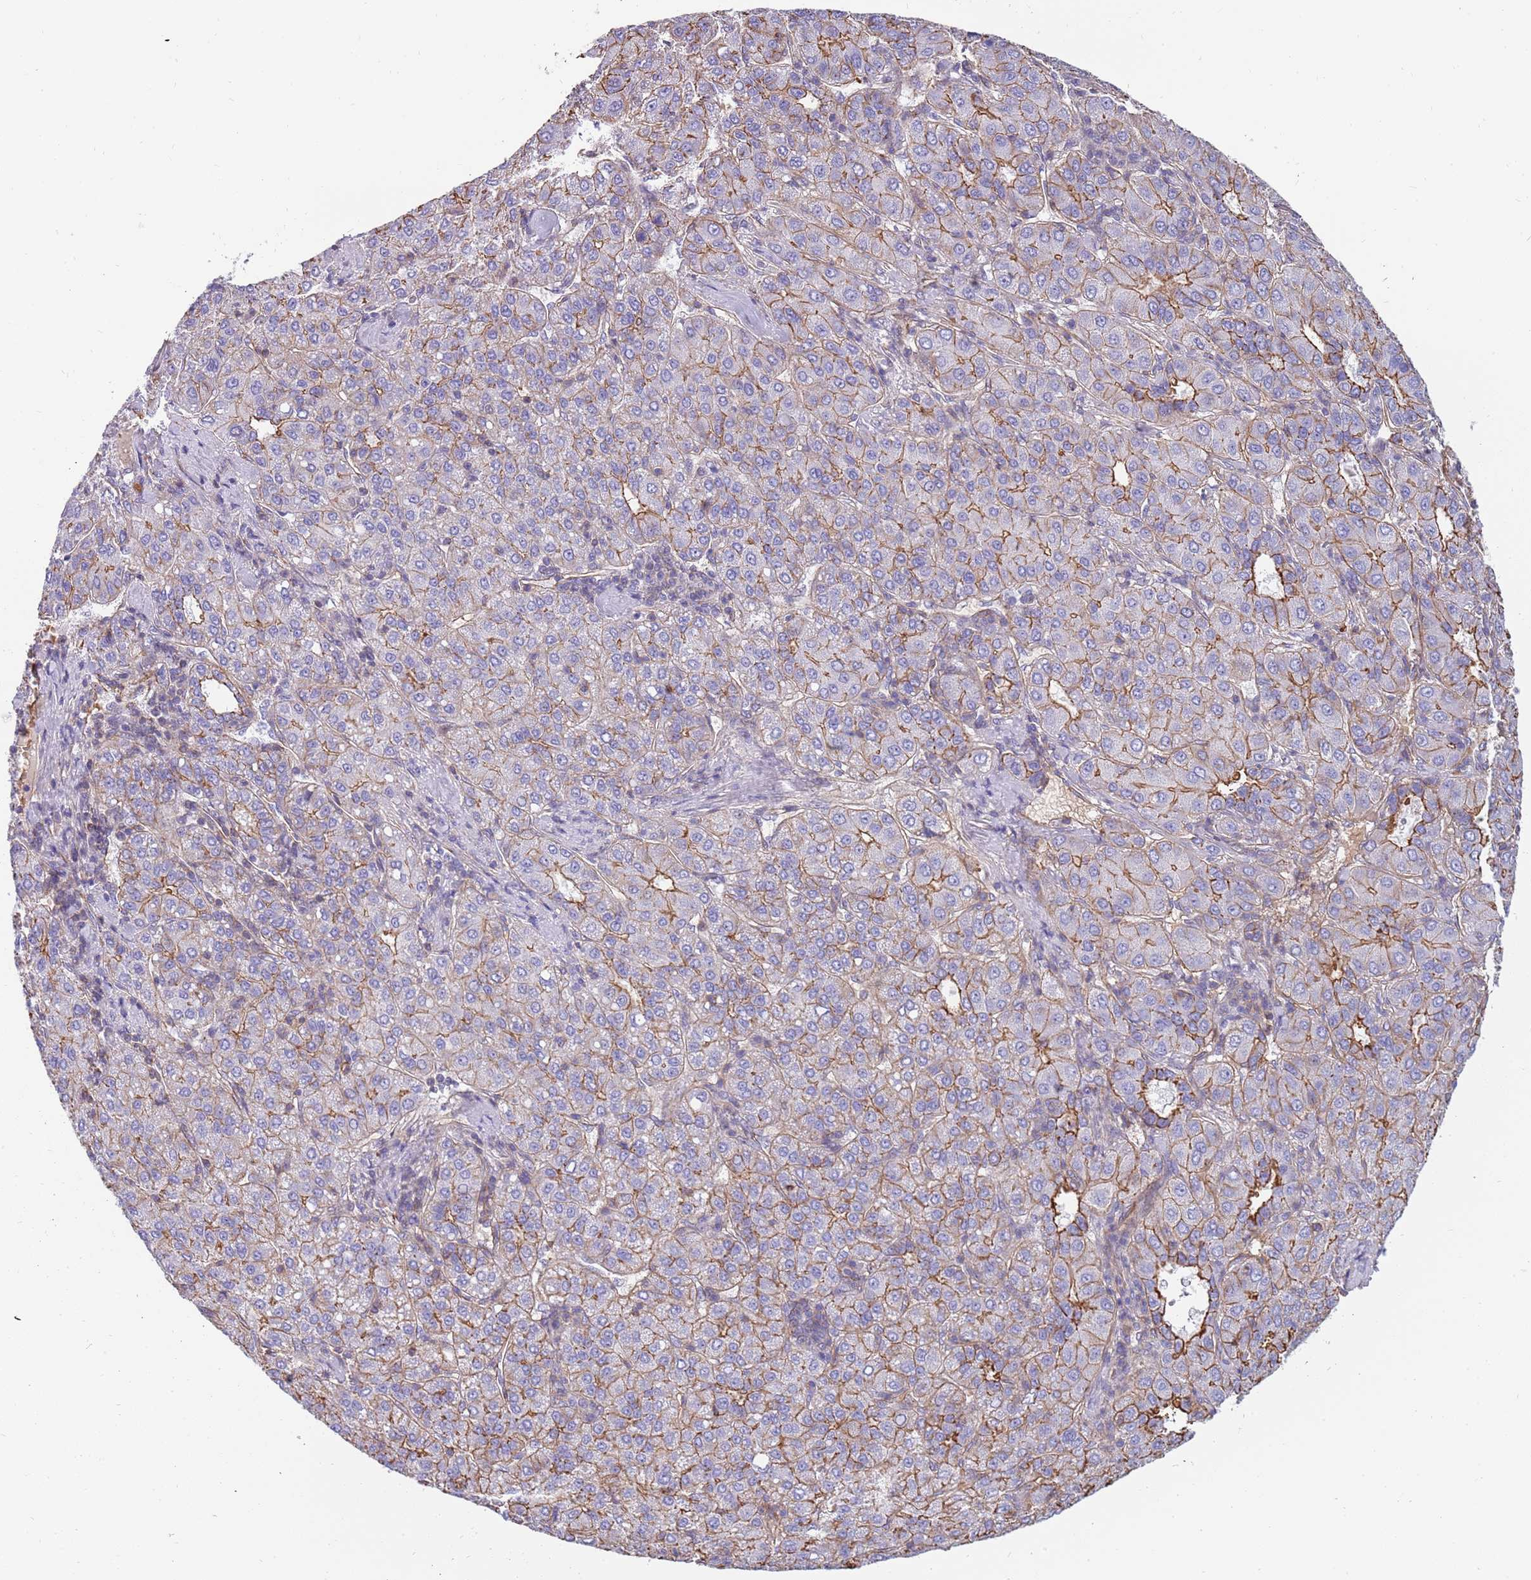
{"staining": {"intensity": "moderate", "quantity": "<25%", "location": "cytoplasmic/membranous"}, "tissue": "liver cancer", "cell_type": "Tumor cells", "image_type": "cancer", "snomed": [{"axis": "morphology", "description": "Carcinoma, Hepatocellular, NOS"}, {"axis": "topography", "description": "Liver"}], "caption": "High-power microscopy captured an immunohistochemistry (IHC) histopathology image of liver hepatocellular carcinoma, revealing moderate cytoplasmic/membranous staining in about <25% of tumor cells. (Stains: DAB in brown, nuclei in blue, Microscopy: brightfield microscopy at high magnification).", "gene": "GFRAL", "patient": {"sex": "male", "age": 65}}